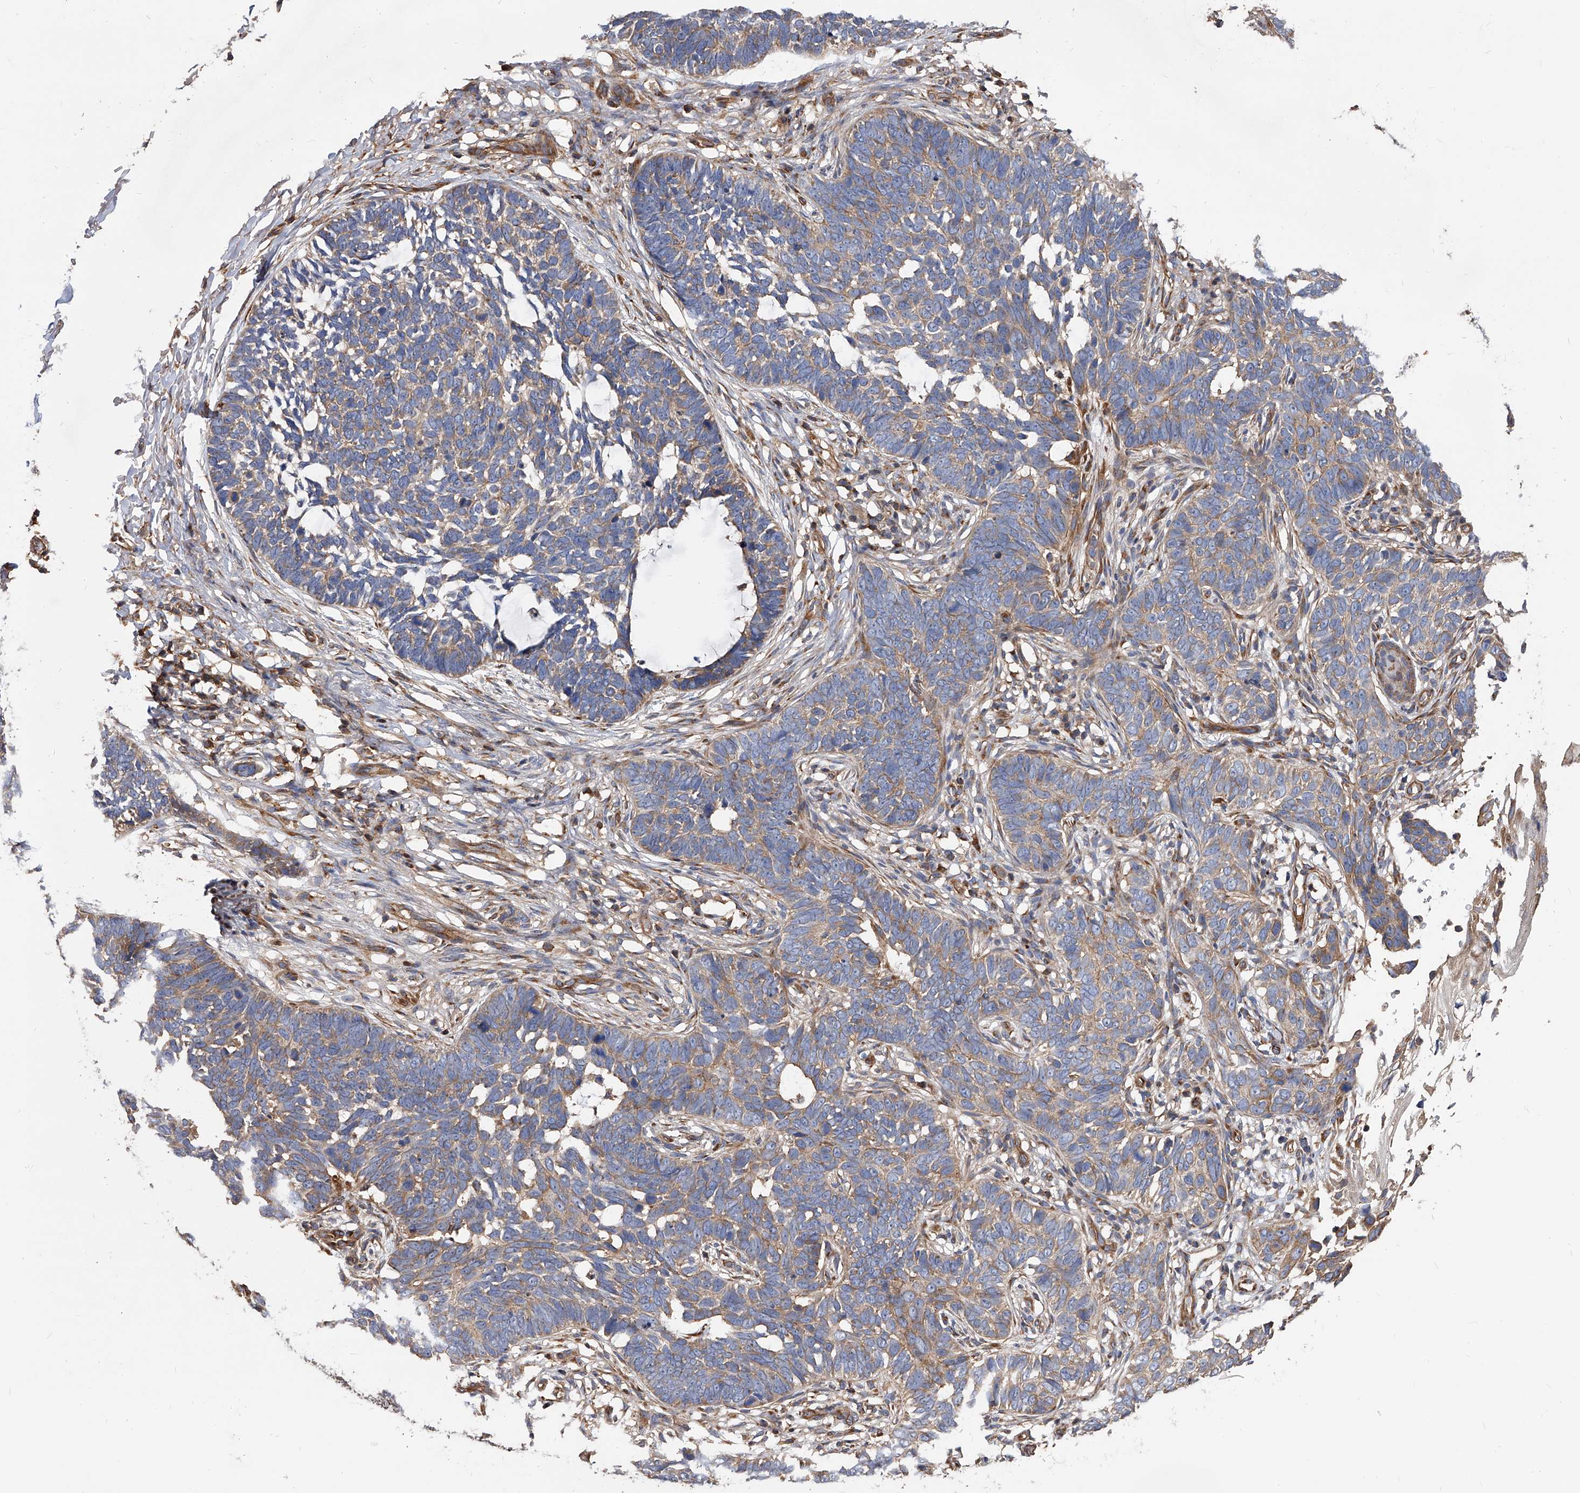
{"staining": {"intensity": "weak", "quantity": ">75%", "location": "cytoplasmic/membranous"}, "tissue": "skin cancer", "cell_type": "Tumor cells", "image_type": "cancer", "snomed": [{"axis": "morphology", "description": "Normal tissue, NOS"}, {"axis": "morphology", "description": "Basal cell carcinoma"}, {"axis": "topography", "description": "Skin"}], "caption": "High-magnification brightfield microscopy of basal cell carcinoma (skin) stained with DAB (3,3'-diaminobenzidine) (brown) and counterstained with hematoxylin (blue). tumor cells exhibit weak cytoplasmic/membranous expression is identified in approximately>75% of cells.", "gene": "PISD", "patient": {"sex": "male", "age": 77}}